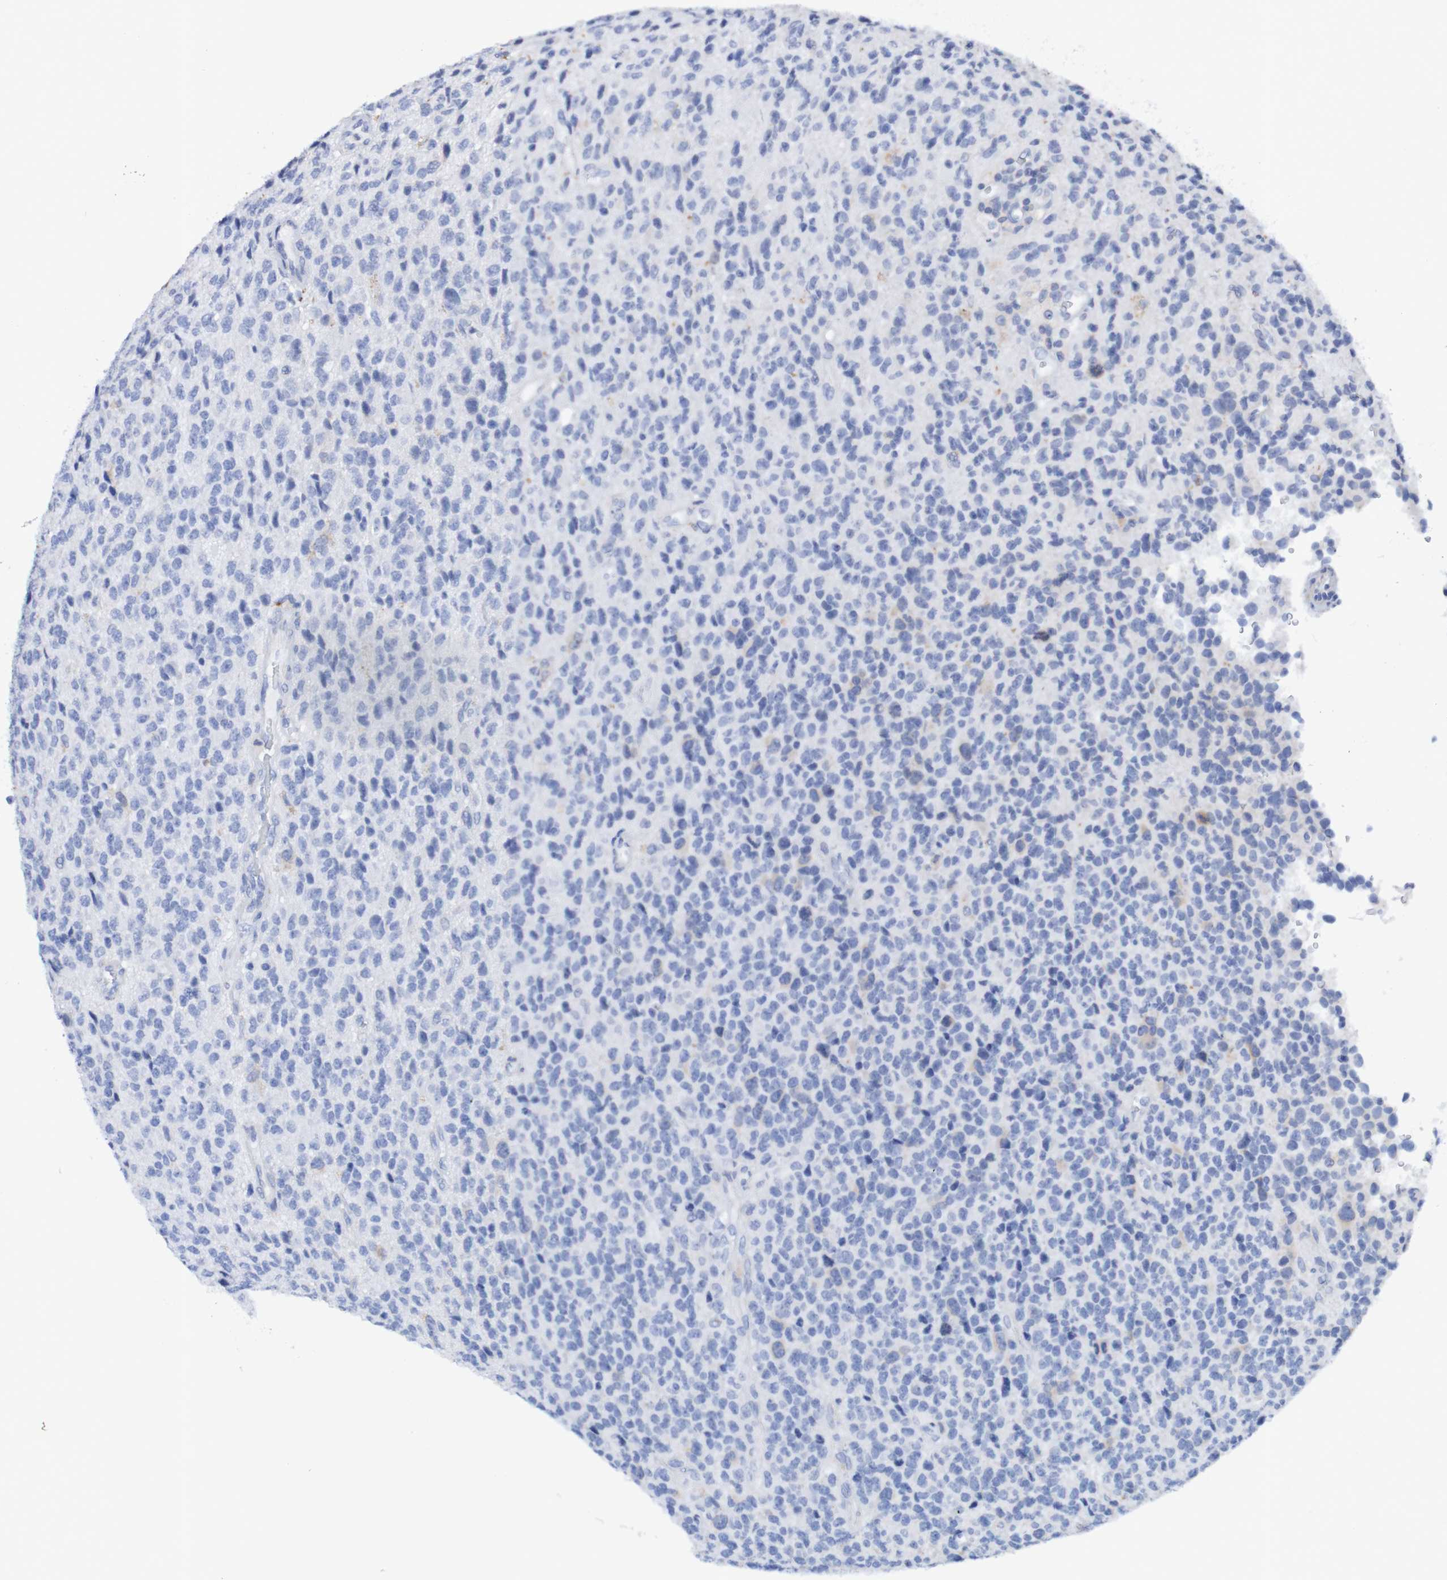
{"staining": {"intensity": "negative", "quantity": "none", "location": "none"}, "tissue": "glioma", "cell_type": "Tumor cells", "image_type": "cancer", "snomed": [{"axis": "morphology", "description": "Glioma, malignant, High grade"}, {"axis": "topography", "description": "pancreas cauda"}], "caption": "Immunohistochemistry (IHC) of human high-grade glioma (malignant) shows no positivity in tumor cells. Brightfield microscopy of IHC stained with DAB (brown) and hematoxylin (blue), captured at high magnification.", "gene": "ACVR1C", "patient": {"sex": "male", "age": 60}}